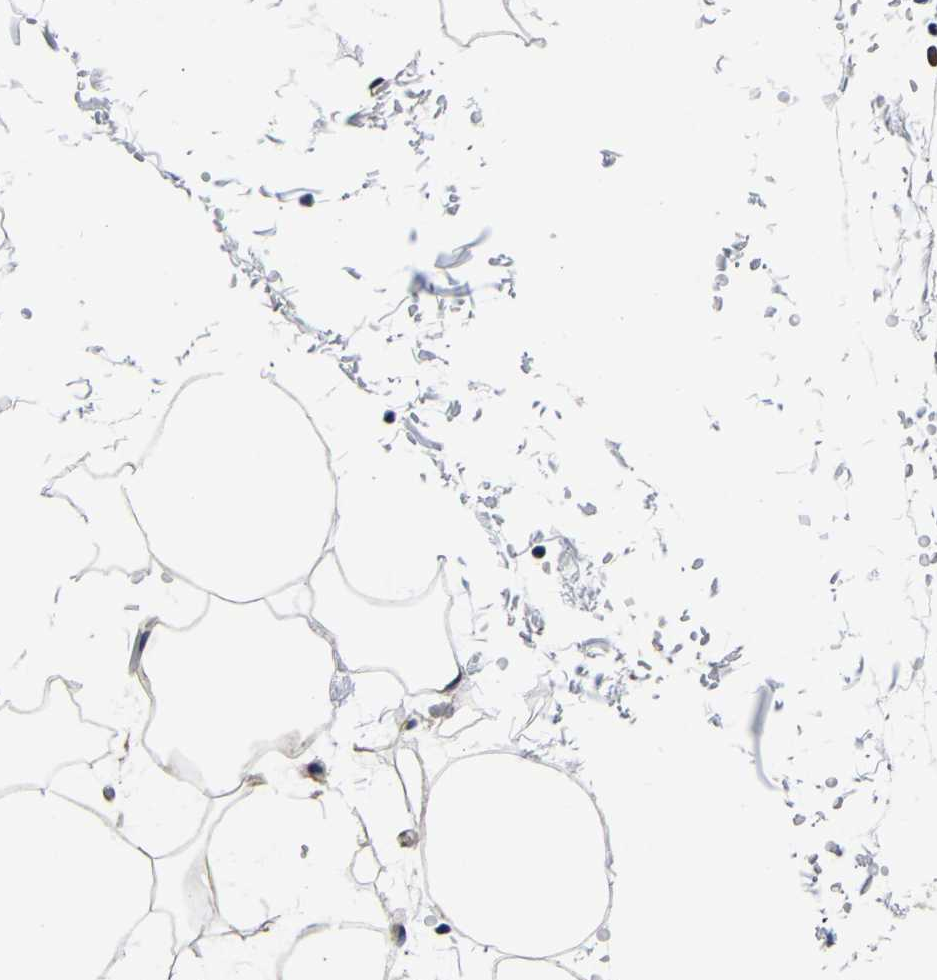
{"staining": {"intensity": "weak", "quantity": "25%-75%", "location": "cytoplasmic/membranous"}, "tissue": "adipose tissue", "cell_type": "Adipocytes", "image_type": "normal", "snomed": [{"axis": "morphology", "description": "Normal tissue, NOS"}, {"axis": "topography", "description": "Soft tissue"}], "caption": "Adipocytes exhibit low levels of weak cytoplasmic/membranous staining in about 25%-75% of cells in unremarkable adipose tissue.", "gene": "KCTD17", "patient": {"sex": "male", "age": 72}}